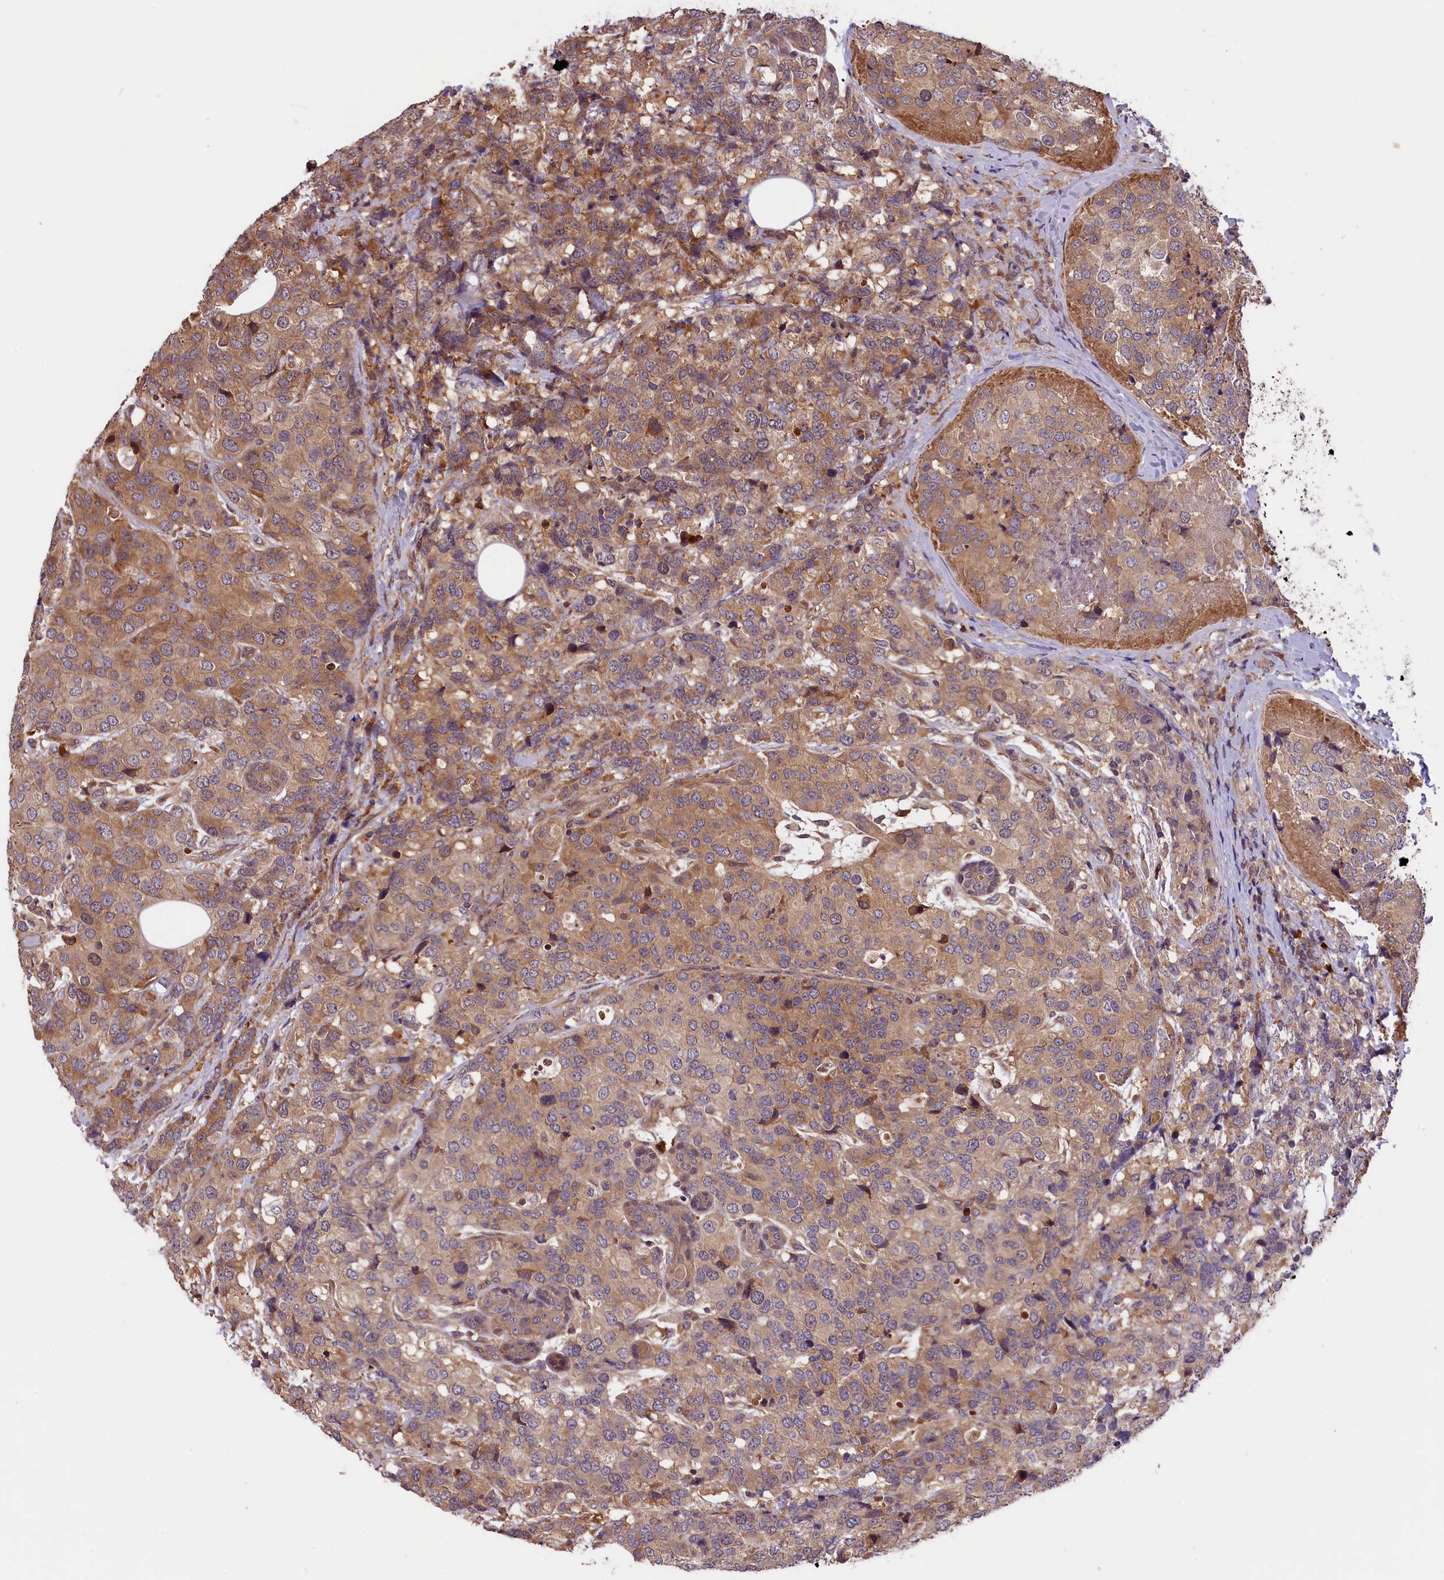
{"staining": {"intensity": "moderate", "quantity": ">75%", "location": "cytoplasmic/membranous"}, "tissue": "breast cancer", "cell_type": "Tumor cells", "image_type": "cancer", "snomed": [{"axis": "morphology", "description": "Lobular carcinoma"}, {"axis": "topography", "description": "Breast"}], "caption": "Human breast cancer stained with a brown dye shows moderate cytoplasmic/membranous positive staining in about >75% of tumor cells.", "gene": "SETD6", "patient": {"sex": "female", "age": 59}}